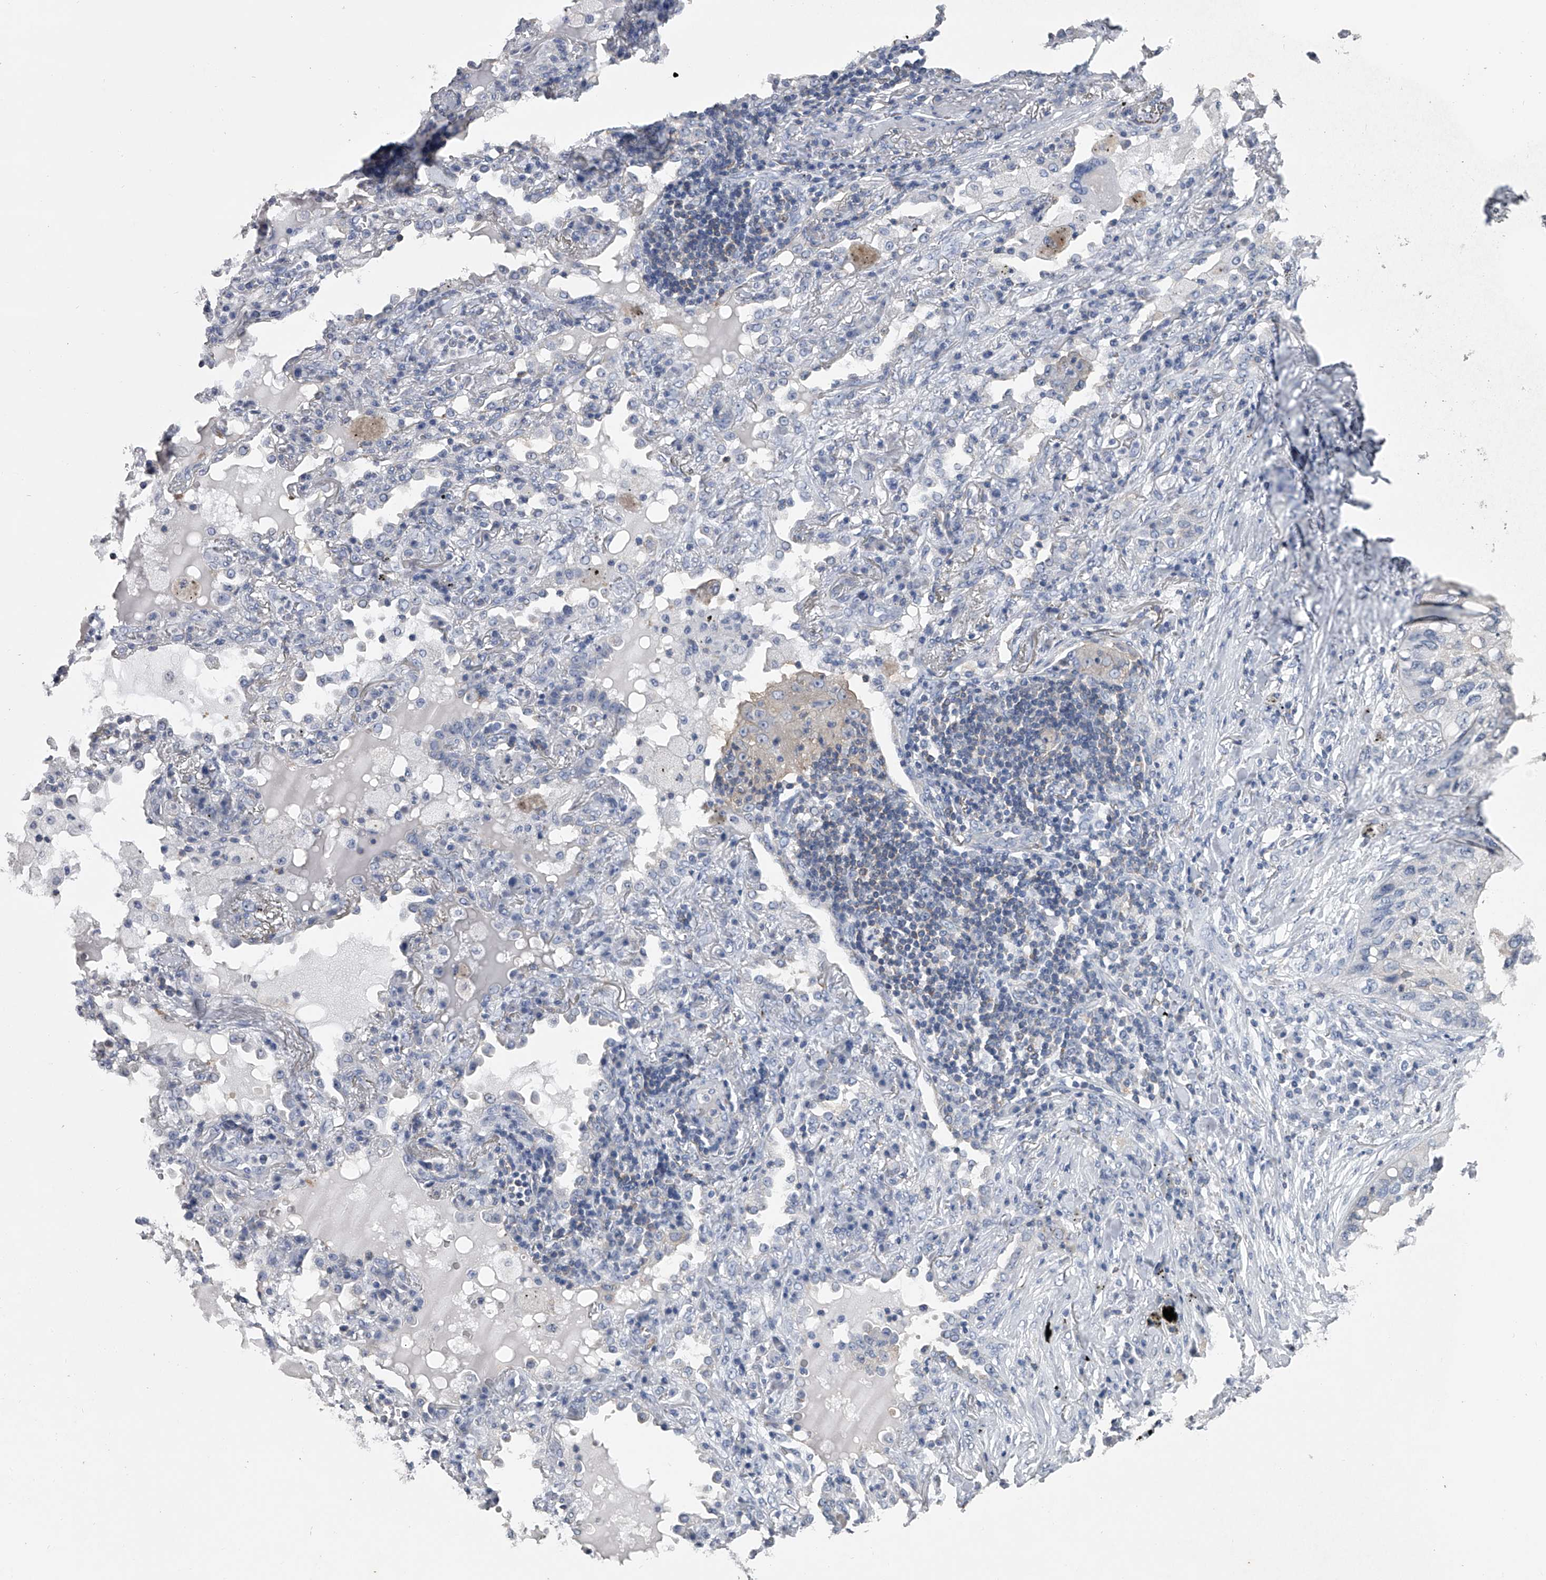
{"staining": {"intensity": "negative", "quantity": "none", "location": "none"}, "tissue": "lung cancer", "cell_type": "Tumor cells", "image_type": "cancer", "snomed": [{"axis": "morphology", "description": "Squamous cell carcinoma, NOS"}, {"axis": "topography", "description": "Lung"}], "caption": "Immunohistochemistry micrograph of neoplastic tissue: human lung cancer stained with DAB (3,3'-diaminobenzidine) exhibits no significant protein staining in tumor cells.", "gene": "TASP1", "patient": {"sex": "female", "age": 63}}